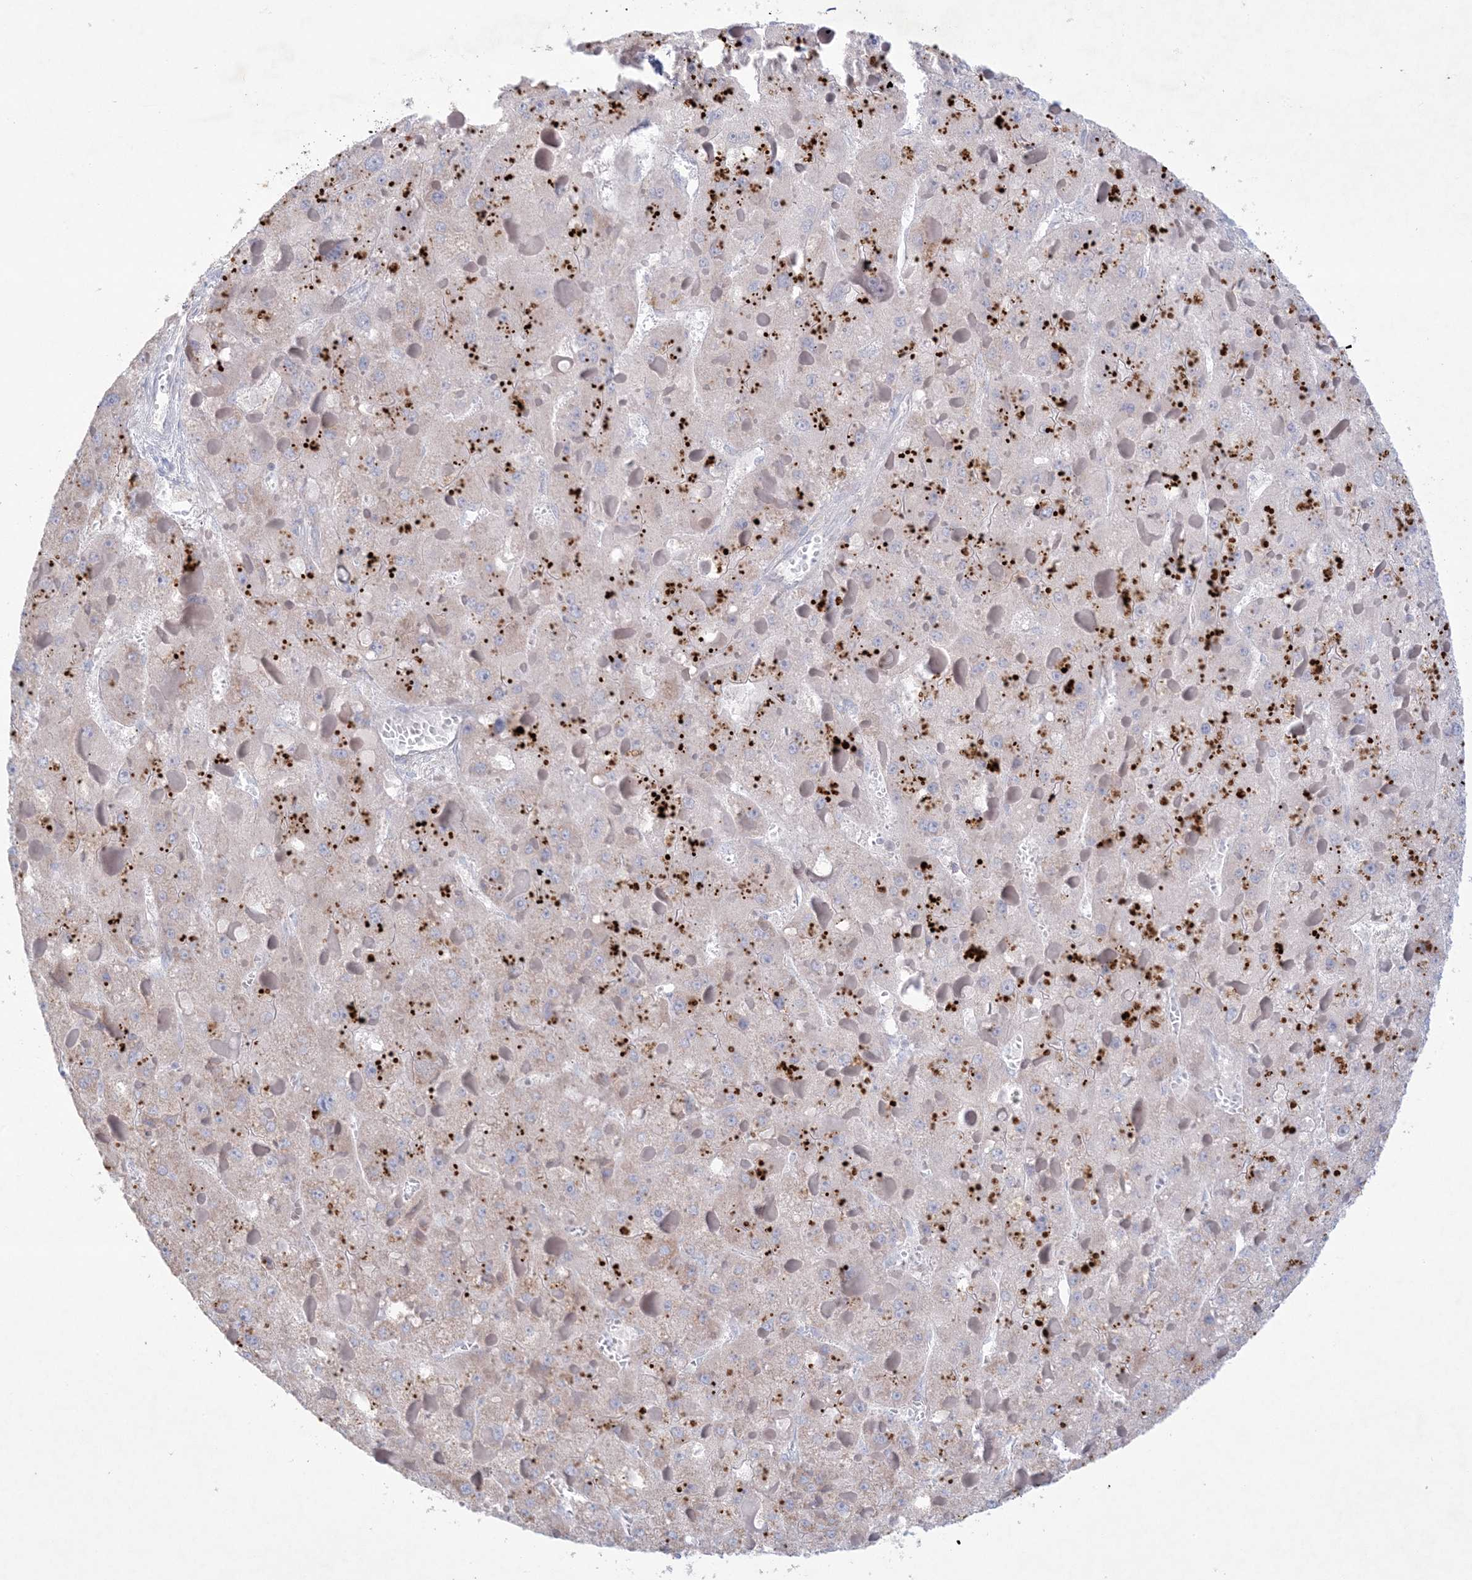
{"staining": {"intensity": "negative", "quantity": "none", "location": "none"}, "tissue": "liver cancer", "cell_type": "Tumor cells", "image_type": "cancer", "snomed": [{"axis": "morphology", "description": "Carcinoma, Hepatocellular, NOS"}, {"axis": "topography", "description": "Liver"}], "caption": "There is no significant expression in tumor cells of liver hepatocellular carcinoma. (Immunohistochemistry (ihc), brightfield microscopy, high magnification).", "gene": "KCTD6", "patient": {"sex": "female", "age": 73}}